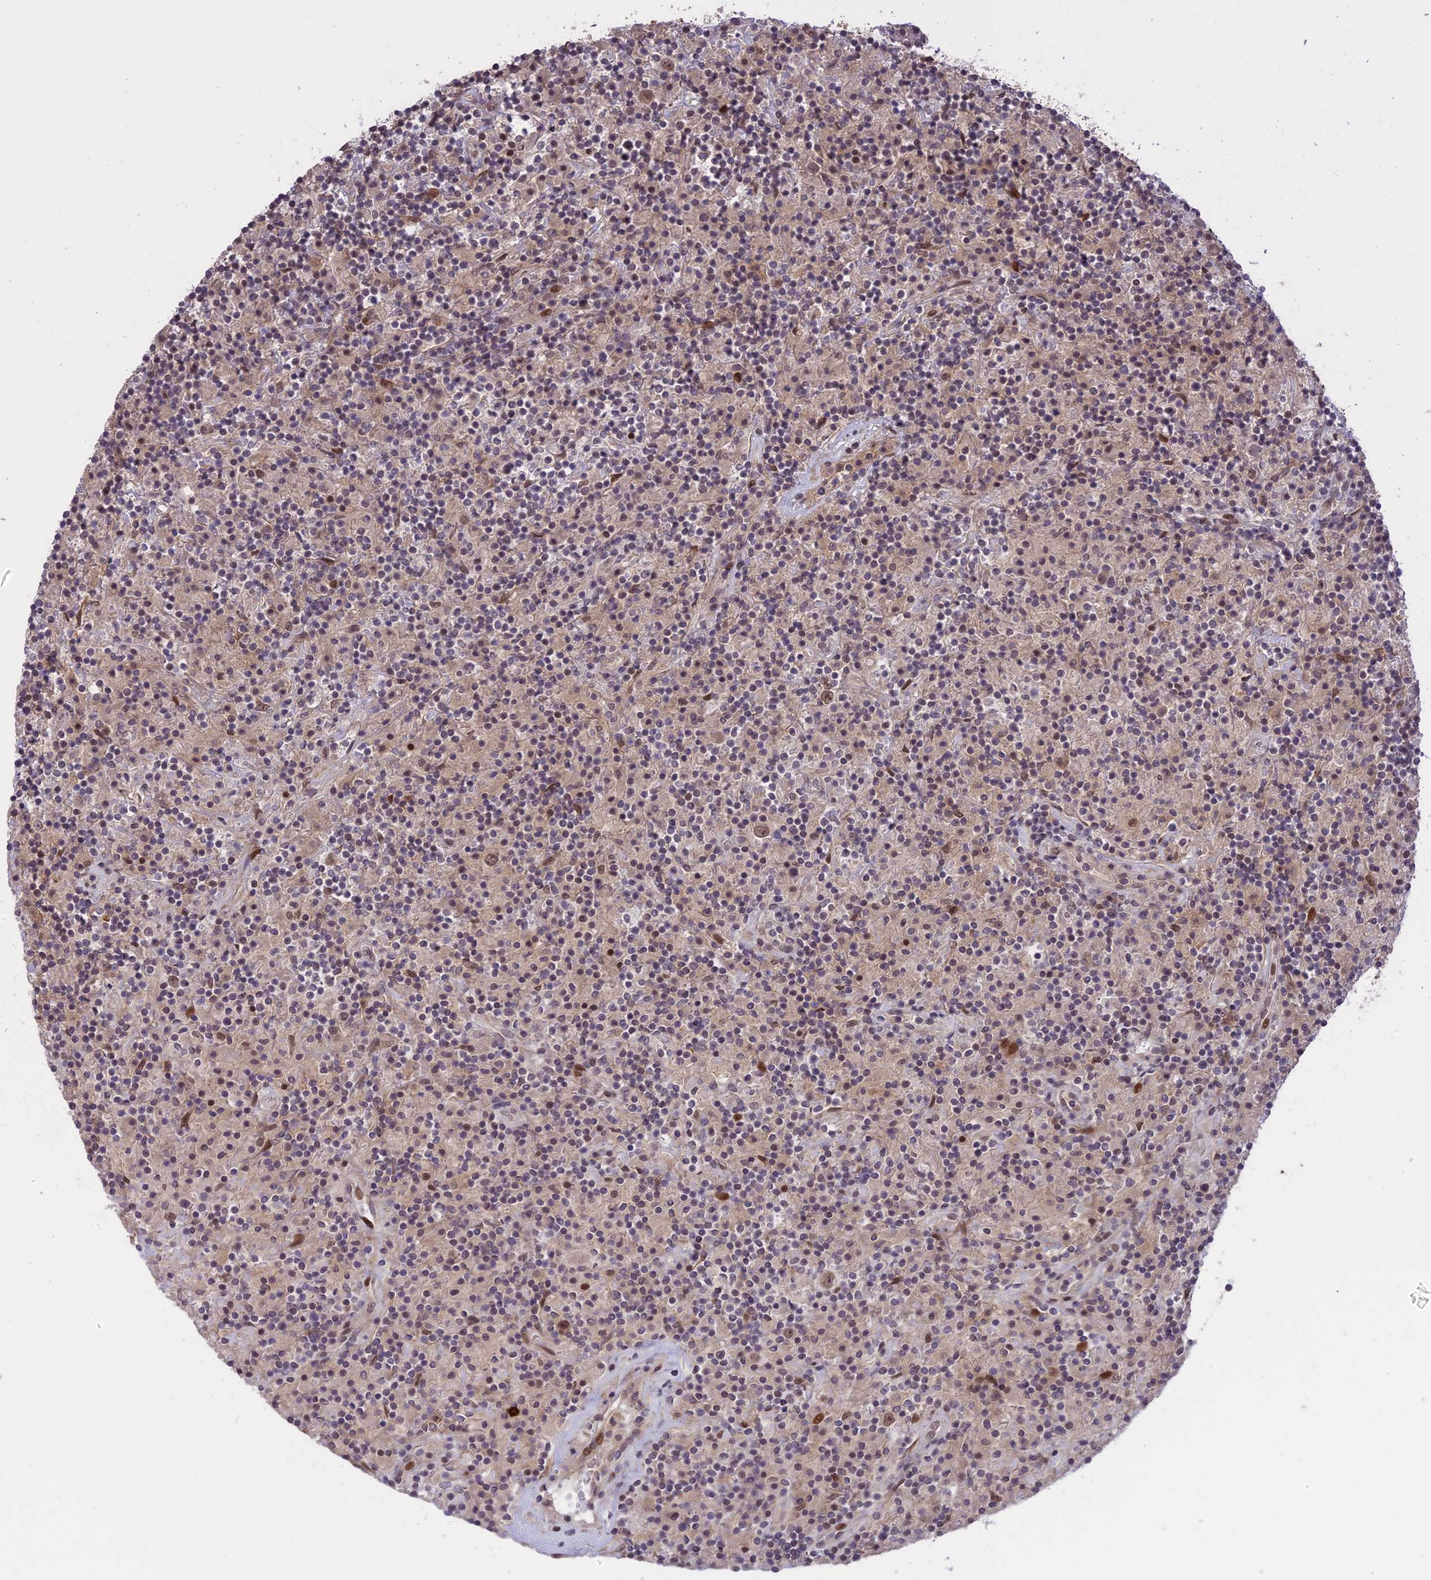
{"staining": {"intensity": "weak", "quantity": ">75%", "location": "nuclear"}, "tissue": "lymphoma", "cell_type": "Tumor cells", "image_type": "cancer", "snomed": [{"axis": "morphology", "description": "Hodgkin's disease, NOS"}, {"axis": "topography", "description": "Lymph node"}], "caption": "An image of Hodgkin's disease stained for a protein reveals weak nuclear brown staining in tumor cells.", "gene": "PRELID2", "patient": {"sex": "male", "age": 70}}